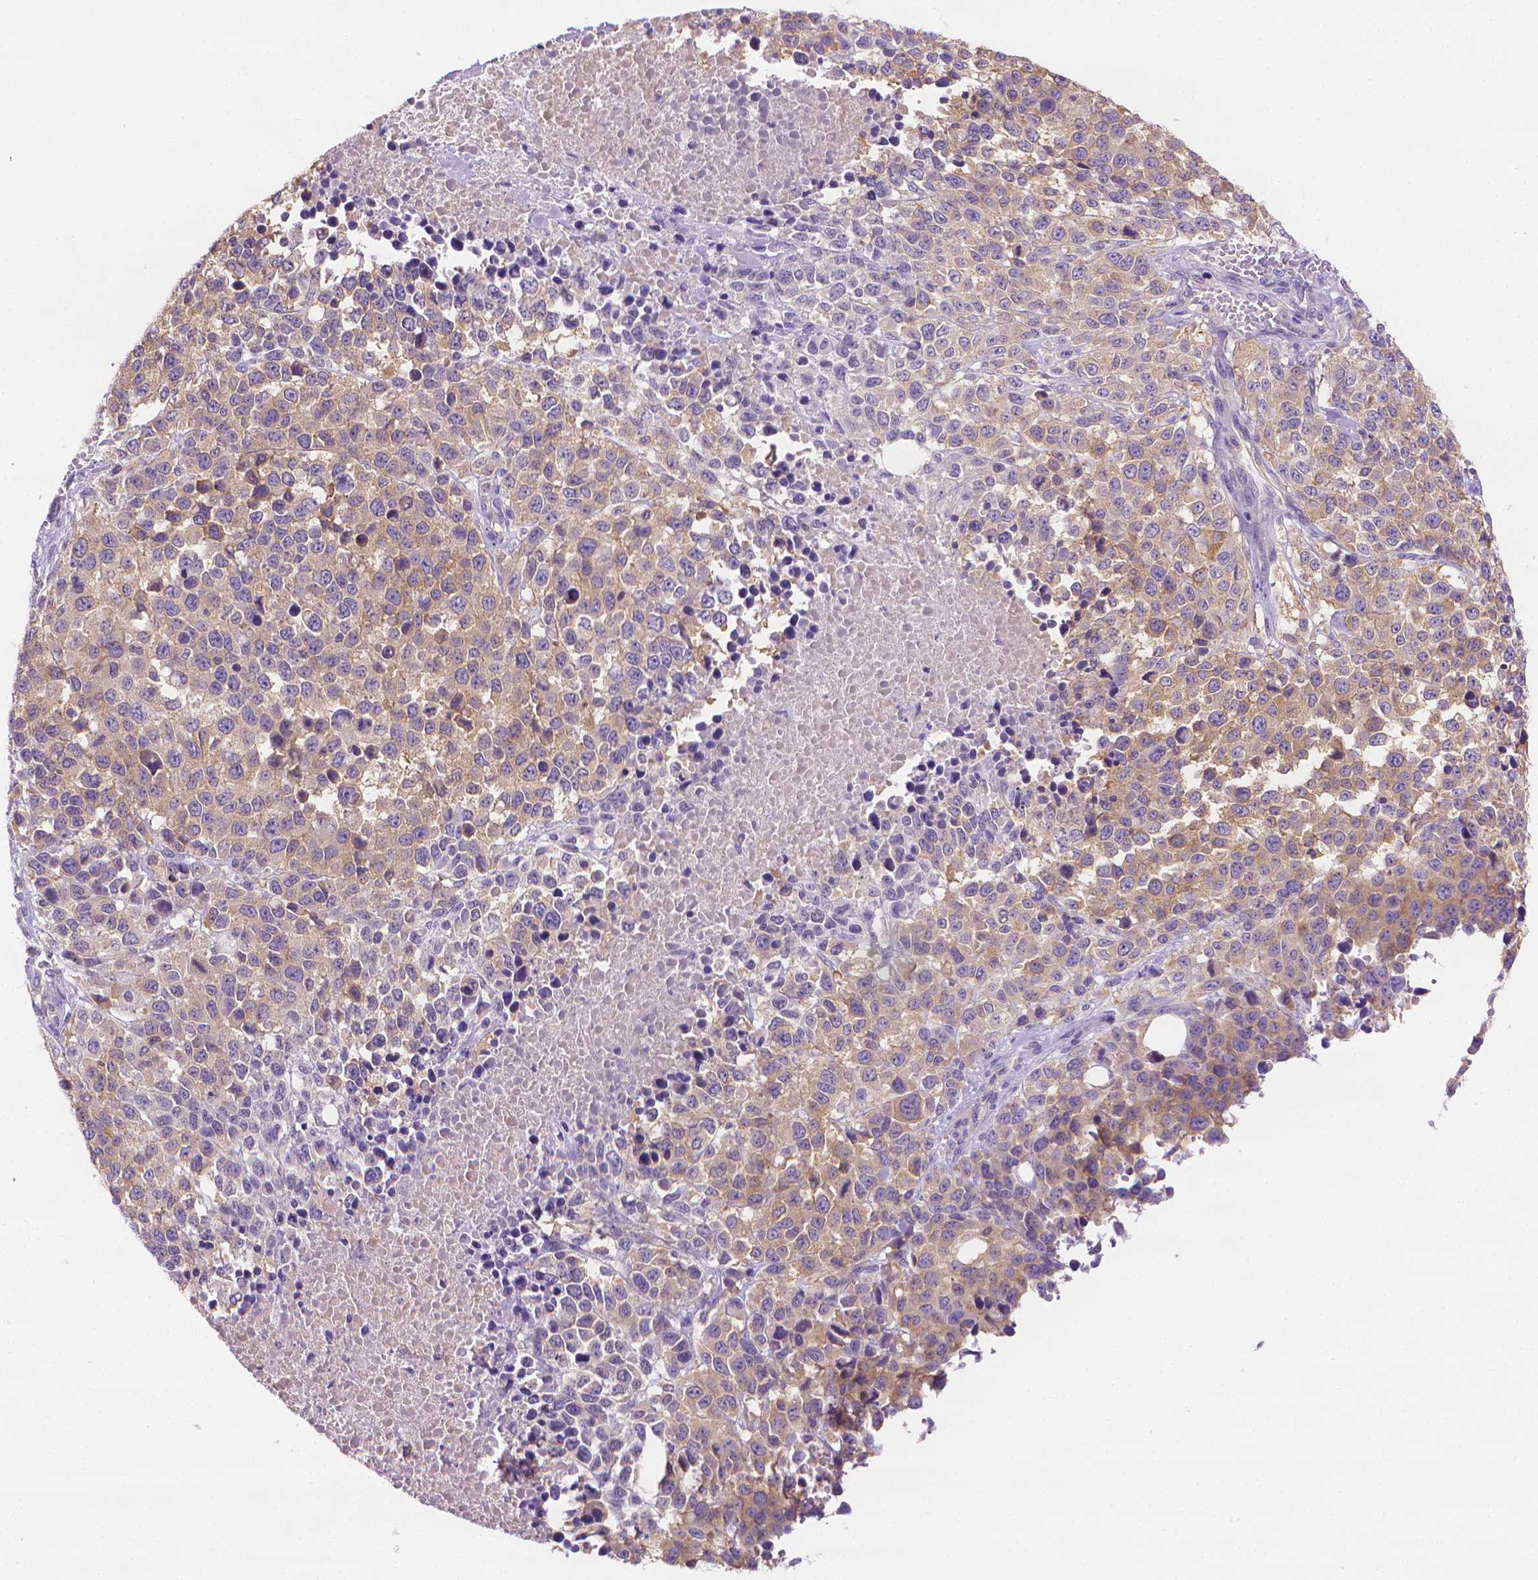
{"staining": {"intensity": "weak", "quantity": ">75%", "location": "cytoplasmic/membranous"}, "tissue": "melanoma", "cell_type": "Tumor cells", "image_type": "cancer", "snomed": [{"axis": "morphology", "description": "Malignant melanoma, Metastatic site"}, {"axis": "topography", "description": "Skin"}], "caption": "DAB (3,3'-diaminobenzidine) immunohistochemical staining of human melanoma demonstrates weak cytoplasmic/membranous protein positivity in about >75% of tumor cells.", "gene": "FASN", "patient": {"sex": "male", "age": 84}}